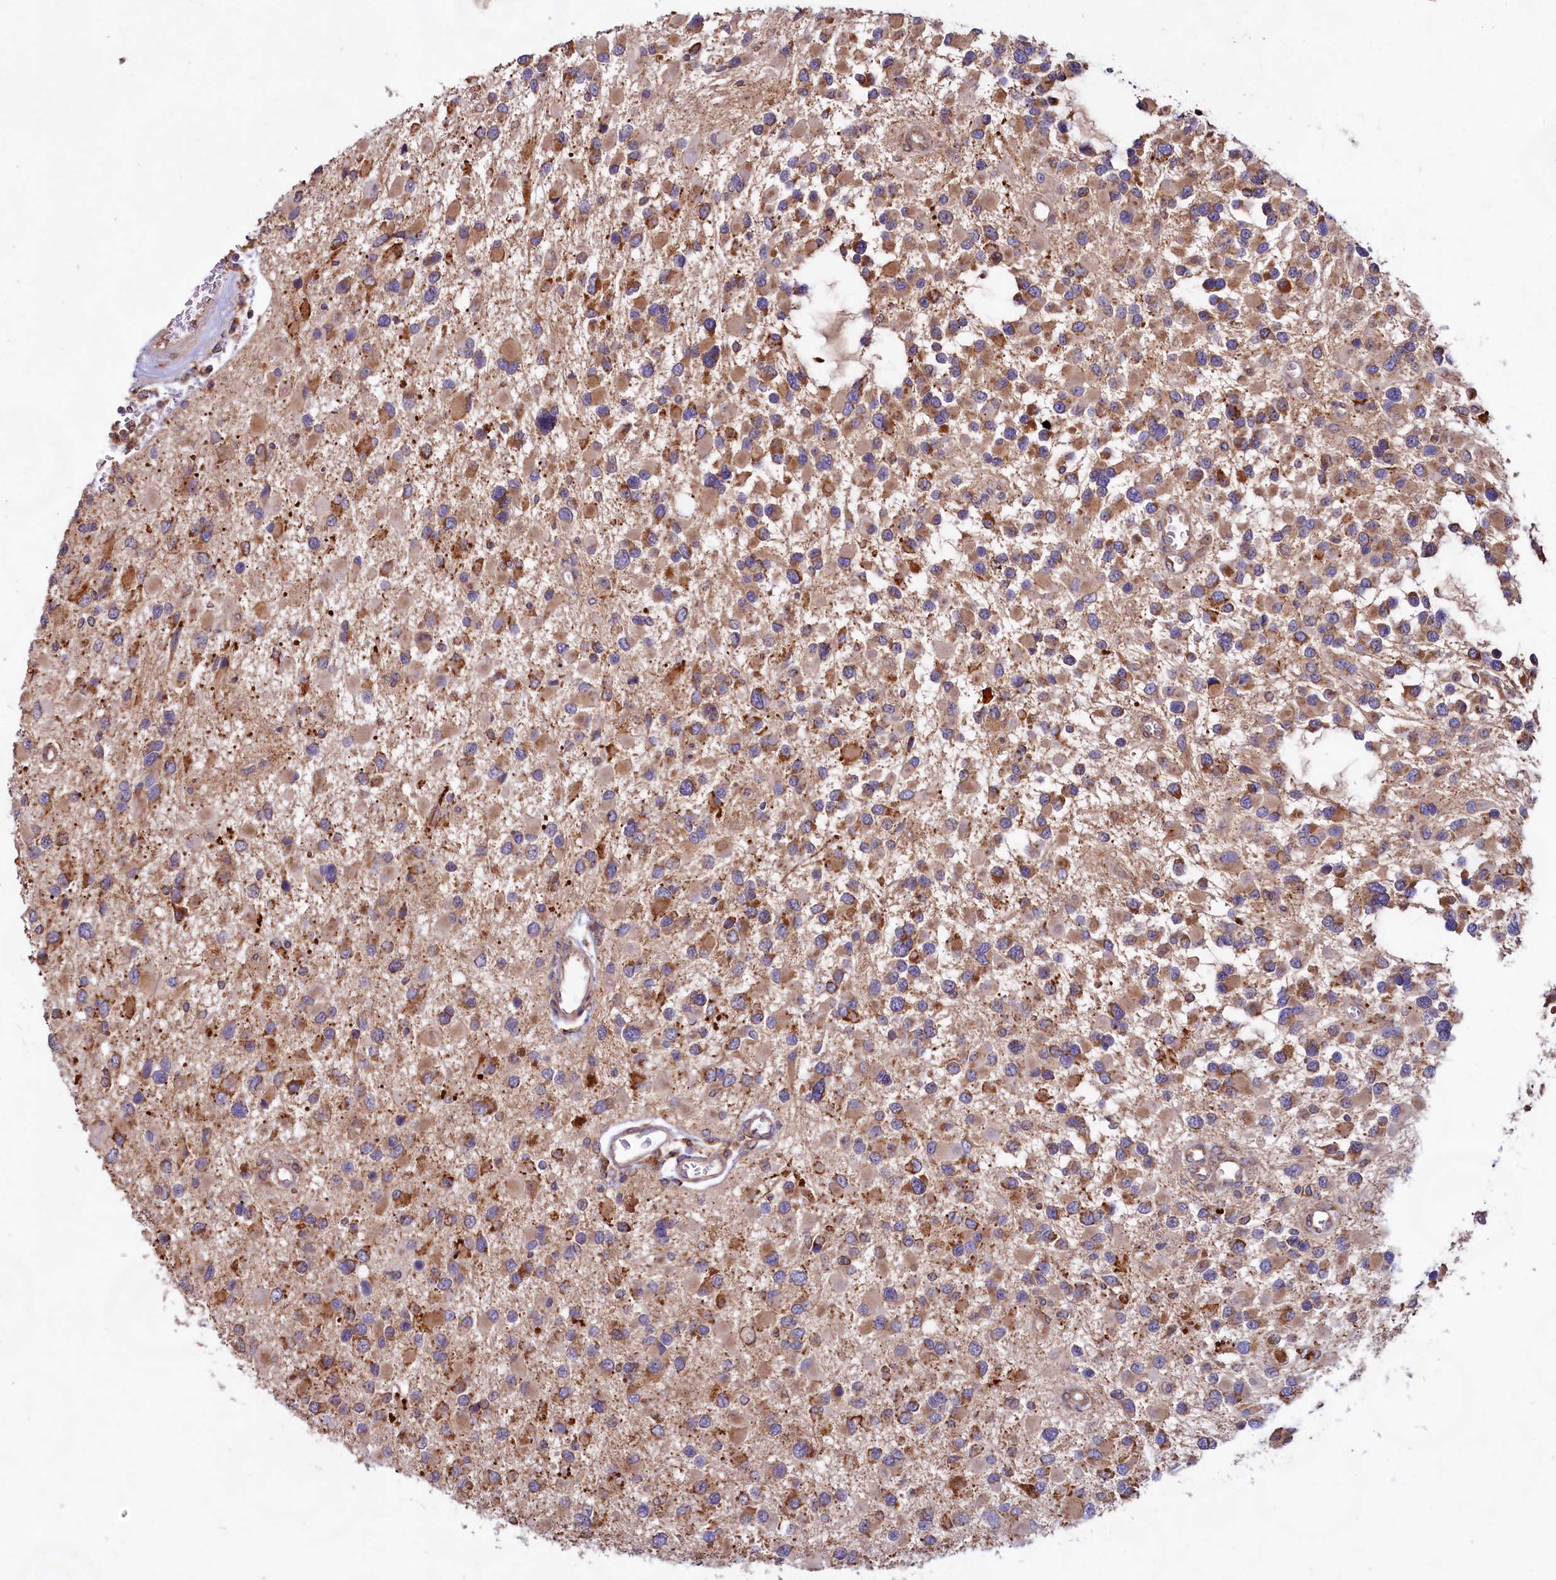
{"staining": {"intensity": "moderate", "quantity": ">75%", "location": "cytoplasmic/membranous"}, "tissue": "glioma", "cell_type": "Tumor cells", "image_type": "cancer", "snomed": [{"axis": "morphology", "description": "Glioma, malignant, High grade"}, {"axis": "topography", "description": "Brain"}], "caption": "IHC of human glioma exhibits medium levels of moderate cytoplasmic/membranous positivity in about >75% of tumor cells.", "gene": "TBC1D19", "patient": {"sex": "male", "age": 53}}